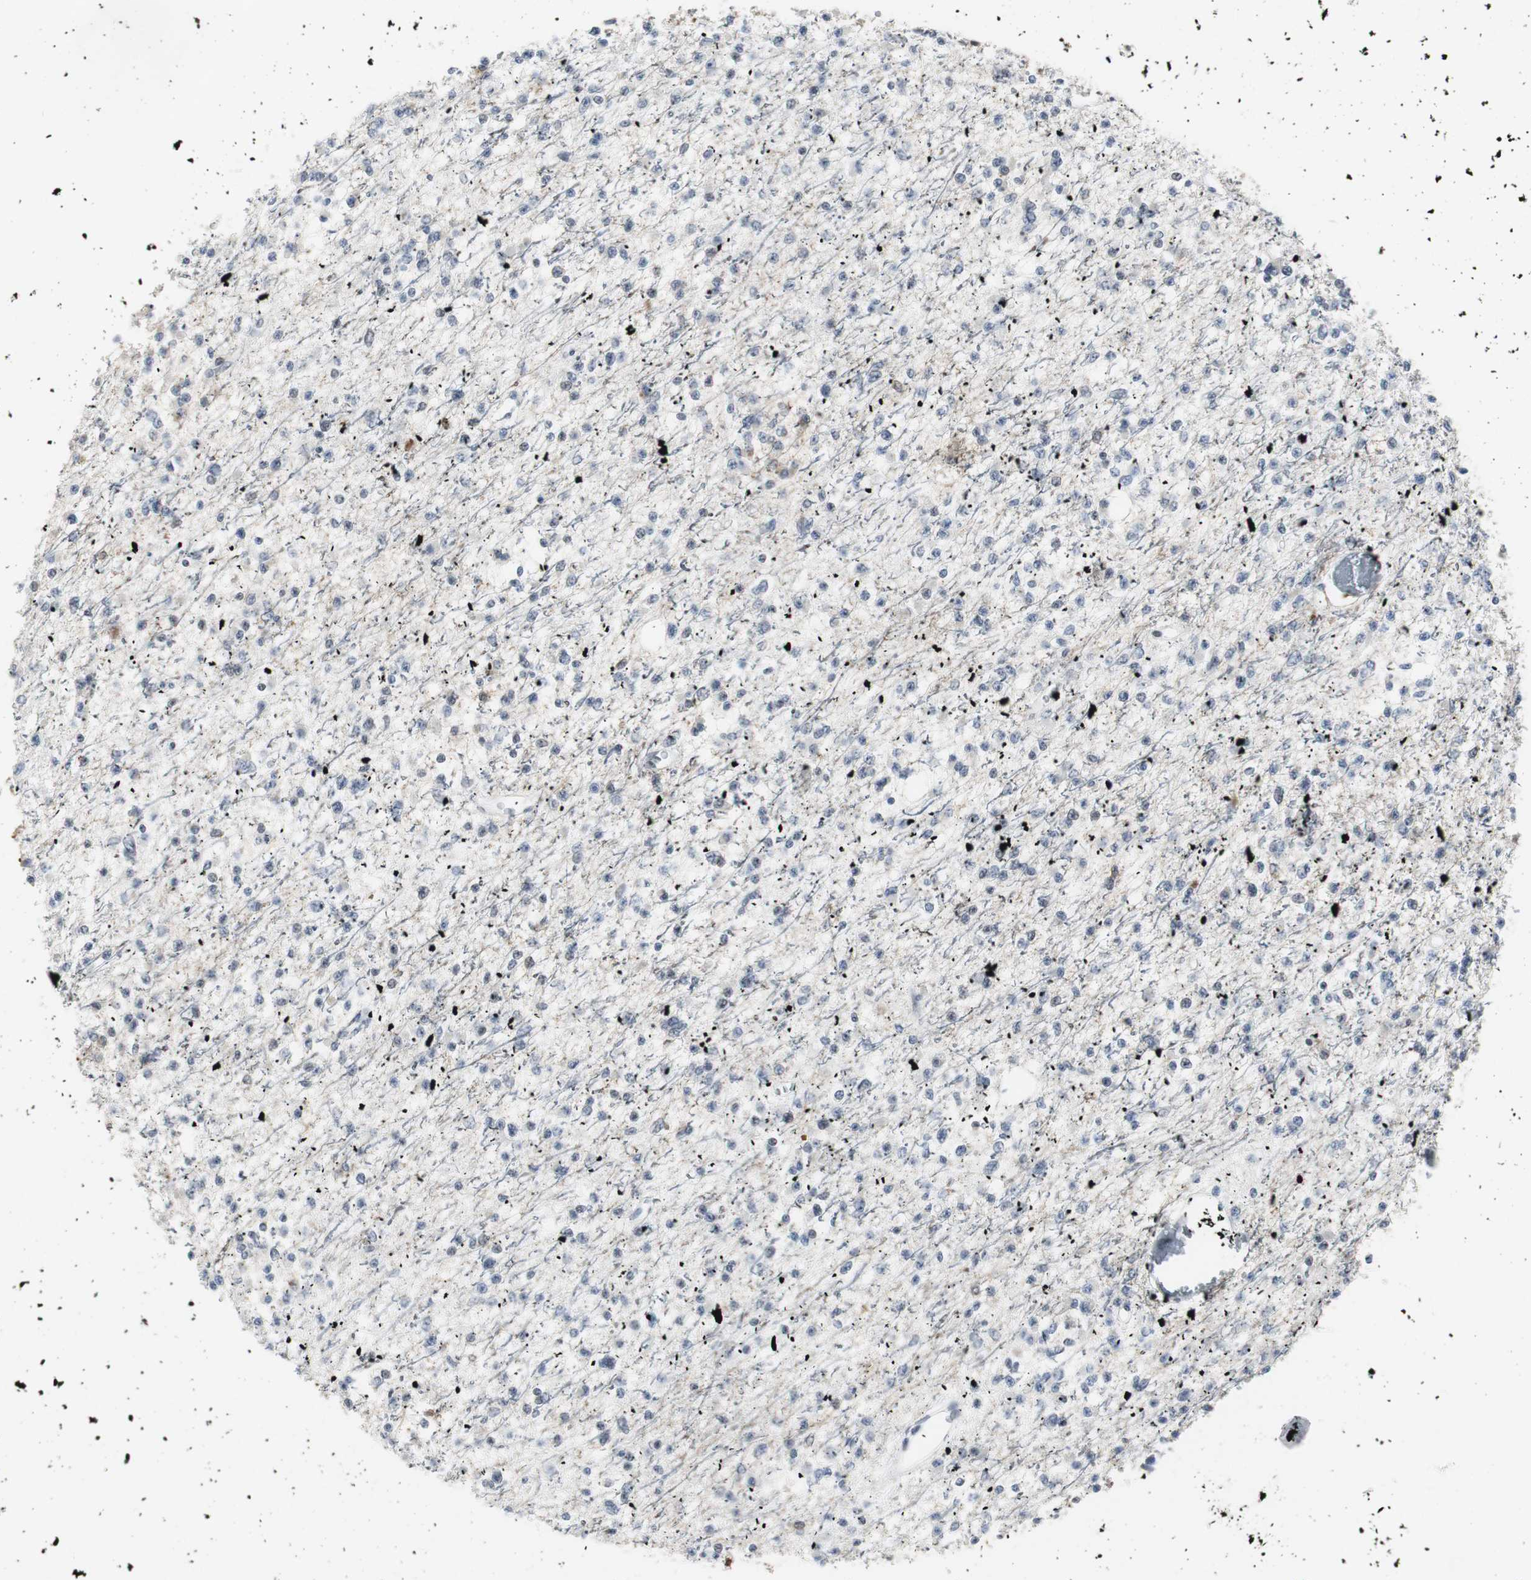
{"staining": {"intensity": "negative", "quantity": "none", "location": "none"}, "tissue": "glioma", "cell_type": "Tumor cells", "image_type": "cancer", "snomed": [{"axis": "morphology", "description": "Glioma, malignant, Low grade"}, {"axis": "topography", "description": "Brain"}], "caption": "A high-resolution image shows IHC staining of glioma, which demonstrates no significant staining in tumor cells.", "gene": "GAP43", "patient": {"sex": "female", "age": 22}}